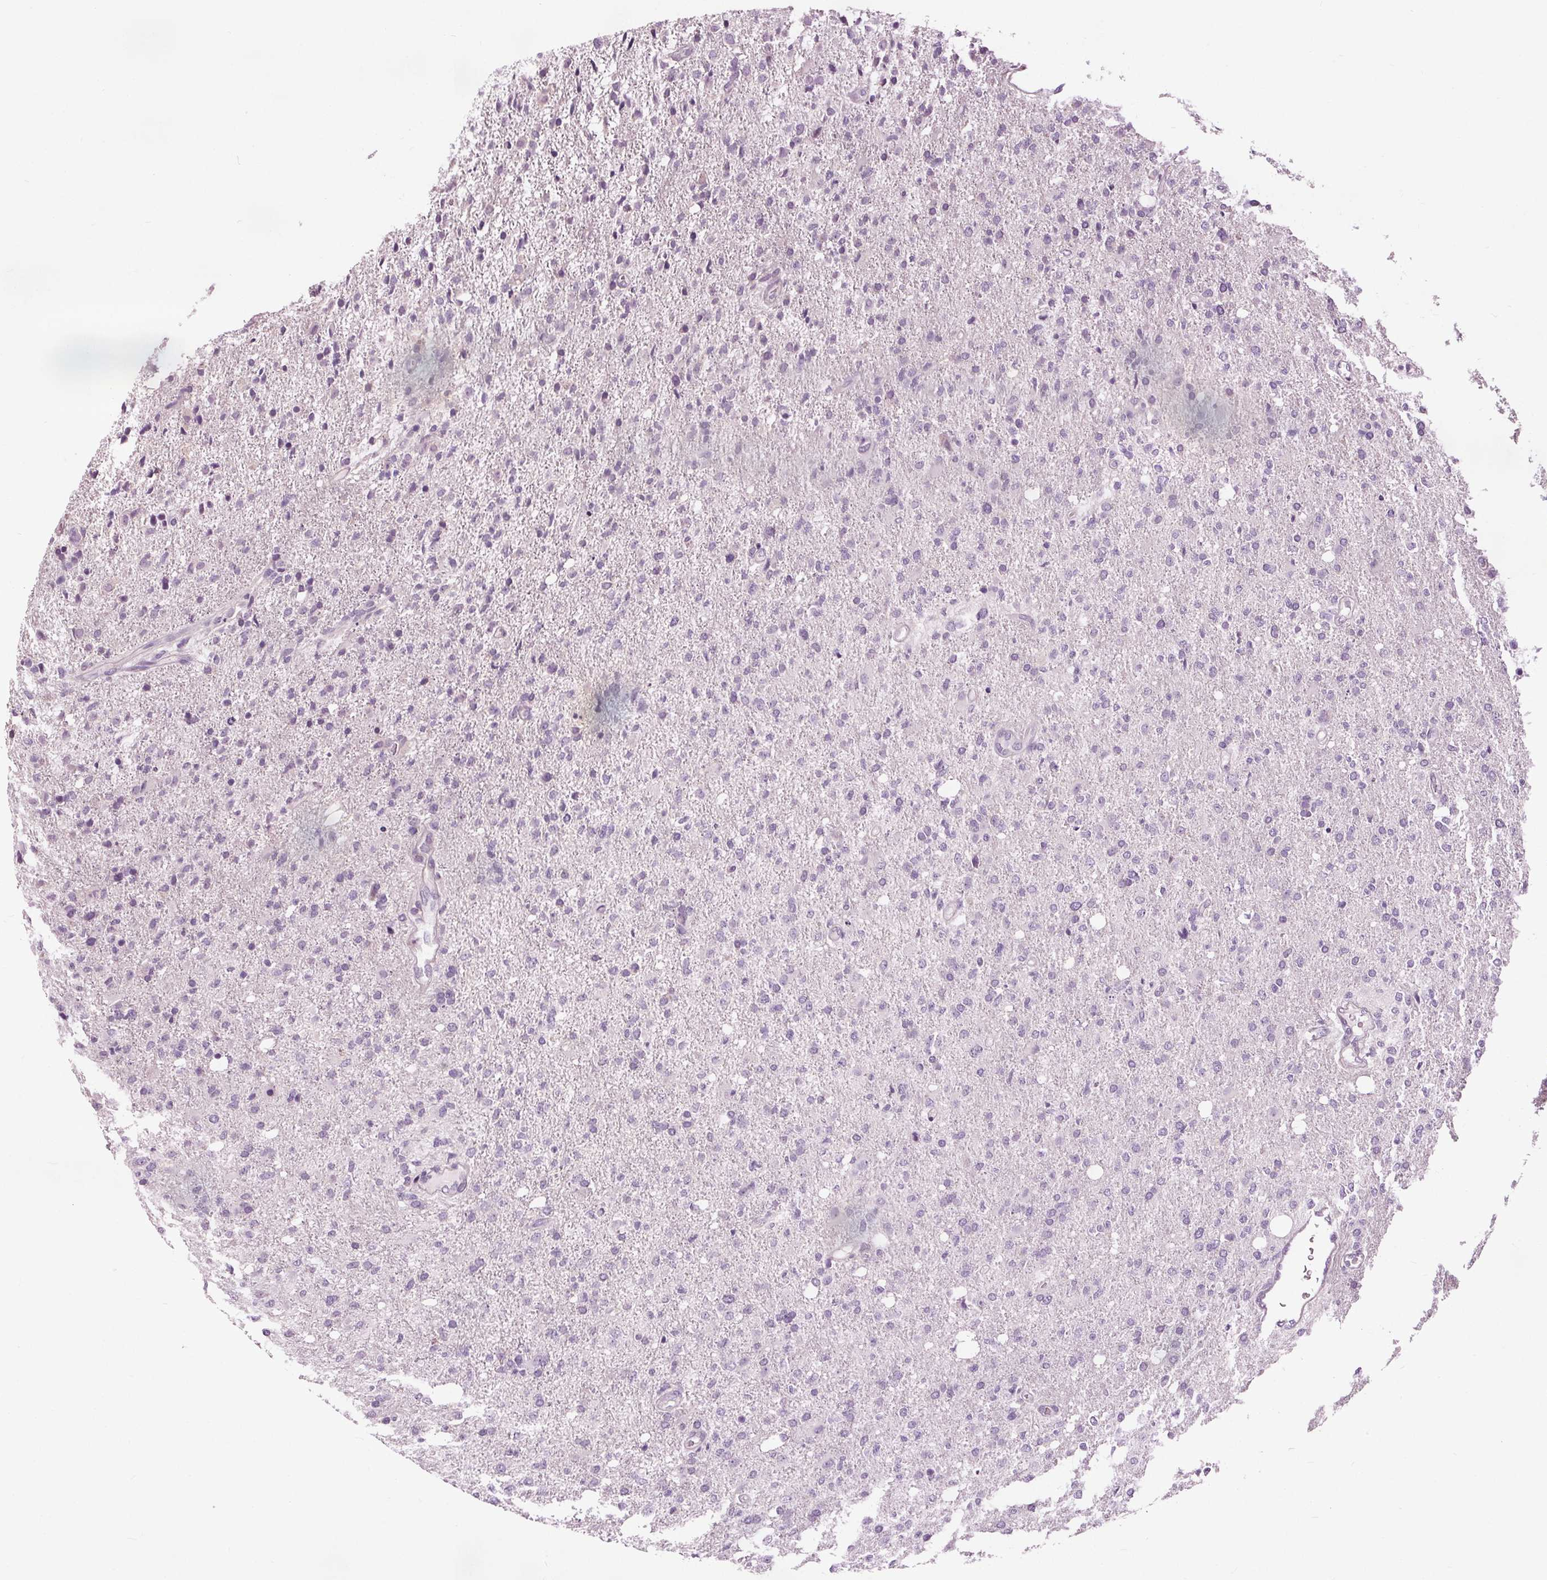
{"staining": {"intensity": "negative", "quantity": "none", "location": "none"}, "tissue": "glioma", "cell_type": "Tumor cells", "image_type": "cancer", "snomed": [{"axis": "morphology", "description": "Glioma, malignant, High grade"}, {"axis": "topography", "description": "Cerebral cortex"}], "caption": "Glioma stained for a protein using IHC displays no positivity tumor cells.", "gene": "RASA1", "patient": {"sex": "male", "age": 70}}